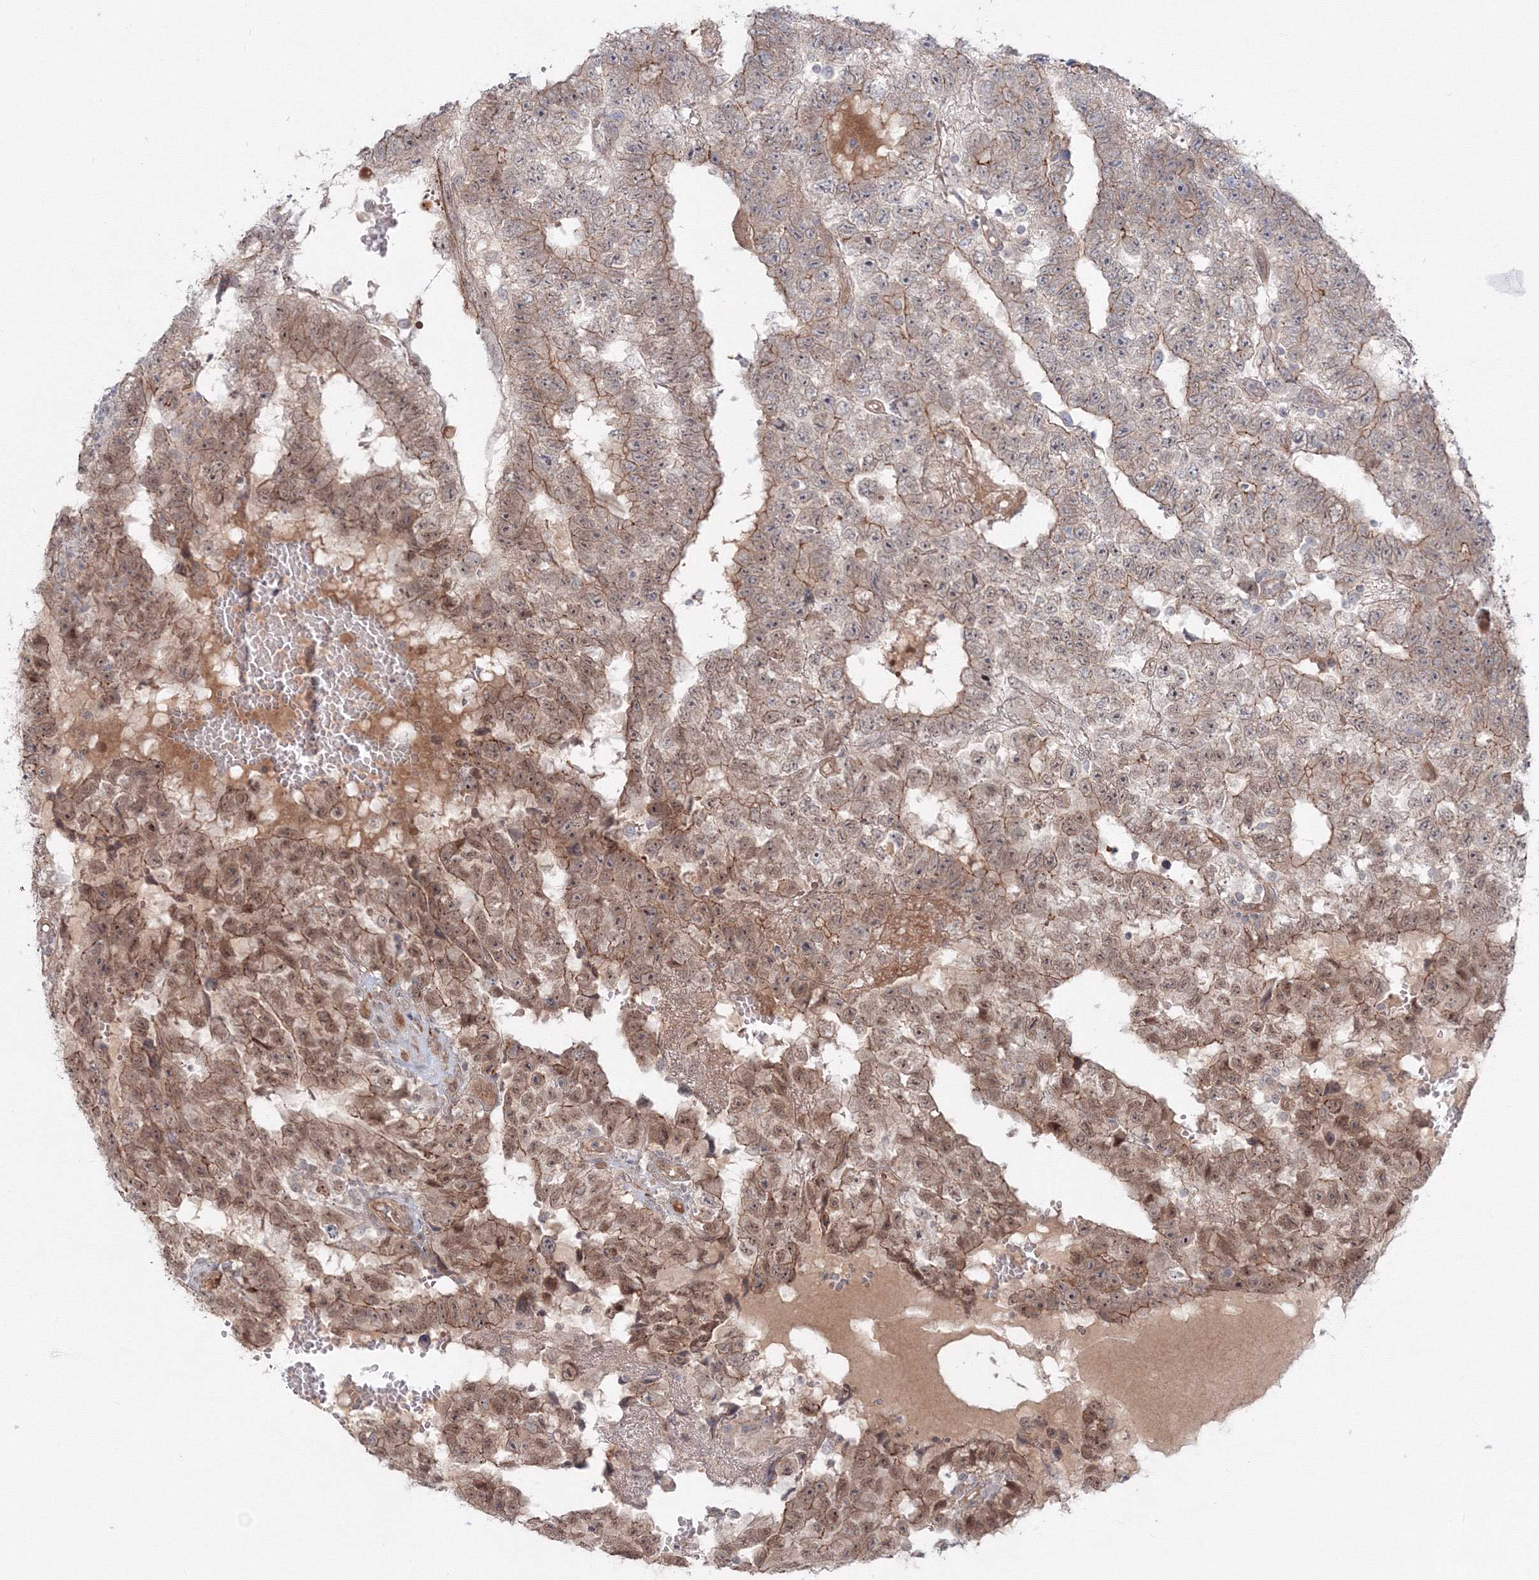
{"staining": {"intensity": "moderate", "quantity": ">75%", "location": "cytoplasmic/membranous,nuclear"}, "tissue": "testis cancer", "cell_type": "Tumor cells", "image_type": "cancer", "snomed": [{"axis": "morphology", "description": "Carcinoma, Embryonal, NOS"}, {"axis": "topography", "description": "Testis"}], "caption": "Protein staining demonstrates moderate cytoplasmic/membranous and nuclear positivity in about >75% of tumor cells in embryonal carcinoma (testis).", "gene": "SH3PXD2A", "patient": {"sex": "male", "age": 25}}